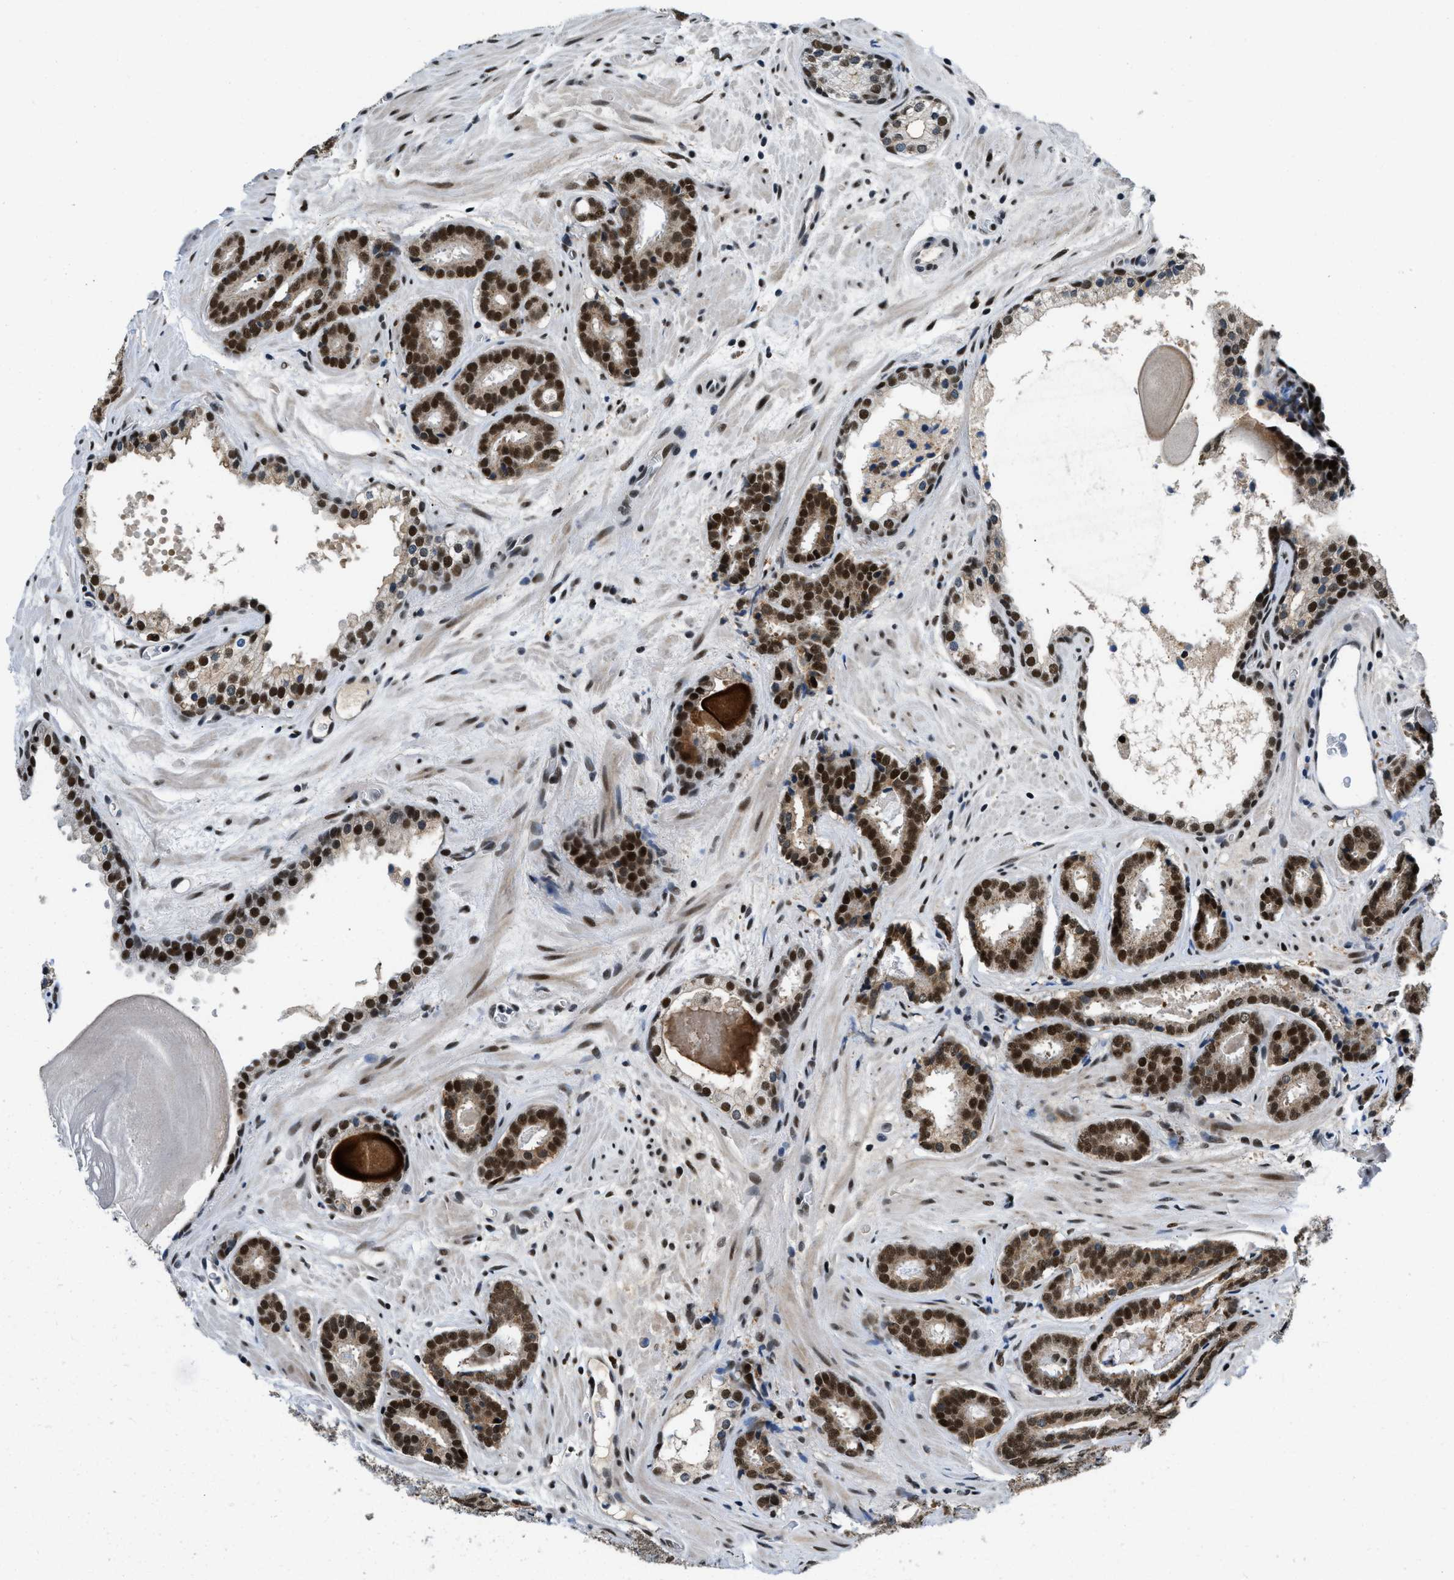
{"staining": {"intensity": "strong", "quantity": ">75%", "location": "nuclear"}, "tissue": "prostate cancer", "cell_type": "Tumor cells", "image_type": "cancer", "snomed": [{"axis": "morphology", "description": "Adenocarcinoma, Low grade"}, {"axis": "topography", "description": "Prostate"}], "caption": "Immunohistochemistry histopathology image of human prostate cancer (low-grade adenocarcinoma) stained for a protein (brown), which reveals high levels of strong nuclear staining in approximately >75% of tumor cells.", "gene": "KDM3B", "patient": {"sex": "male", "age": 69}}